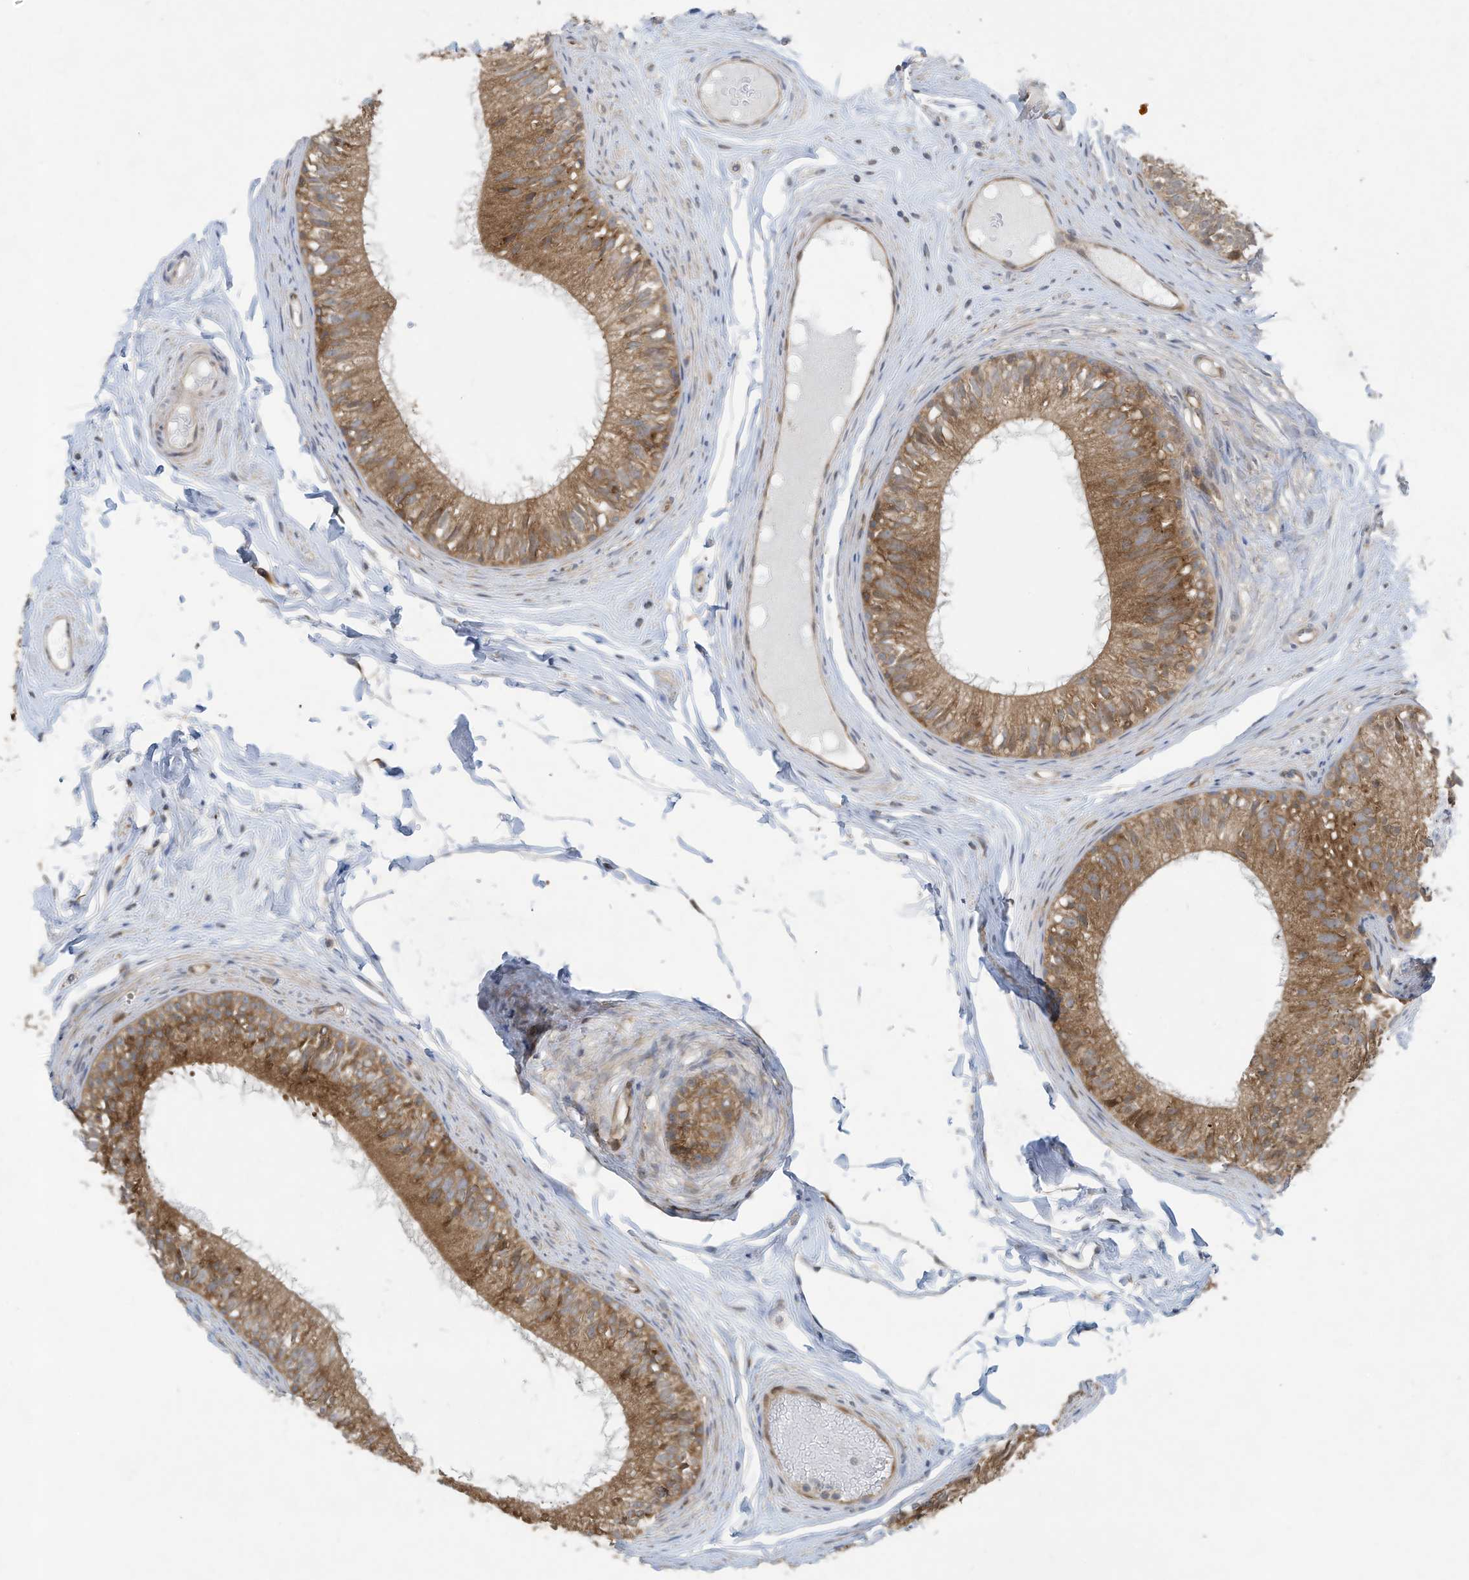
{"staining": {"intensity": "moderate", "quantity": ">75%", "location": "cytoplasmic/membranous"}, "tissue": "epididymis", "cell_type": "Glandular cells", "image_type": "normal", "snomed": [{"axis": "morphology", "description": "Normal tissue, NOS"}, {"axis": "morphology", "description": "Seminoma in situ"}, {"axis": "topography", "description": "Testis"}, {"axis": "topography", "description": "Epididymis"}], "caption": "Human epididymis stained with a brown dye shows moderate cytoplasmic/membranous positive staining in about >75% of glandular cells.", "gene": "USE1", "patient": {"sex": "male", "age": 28}}